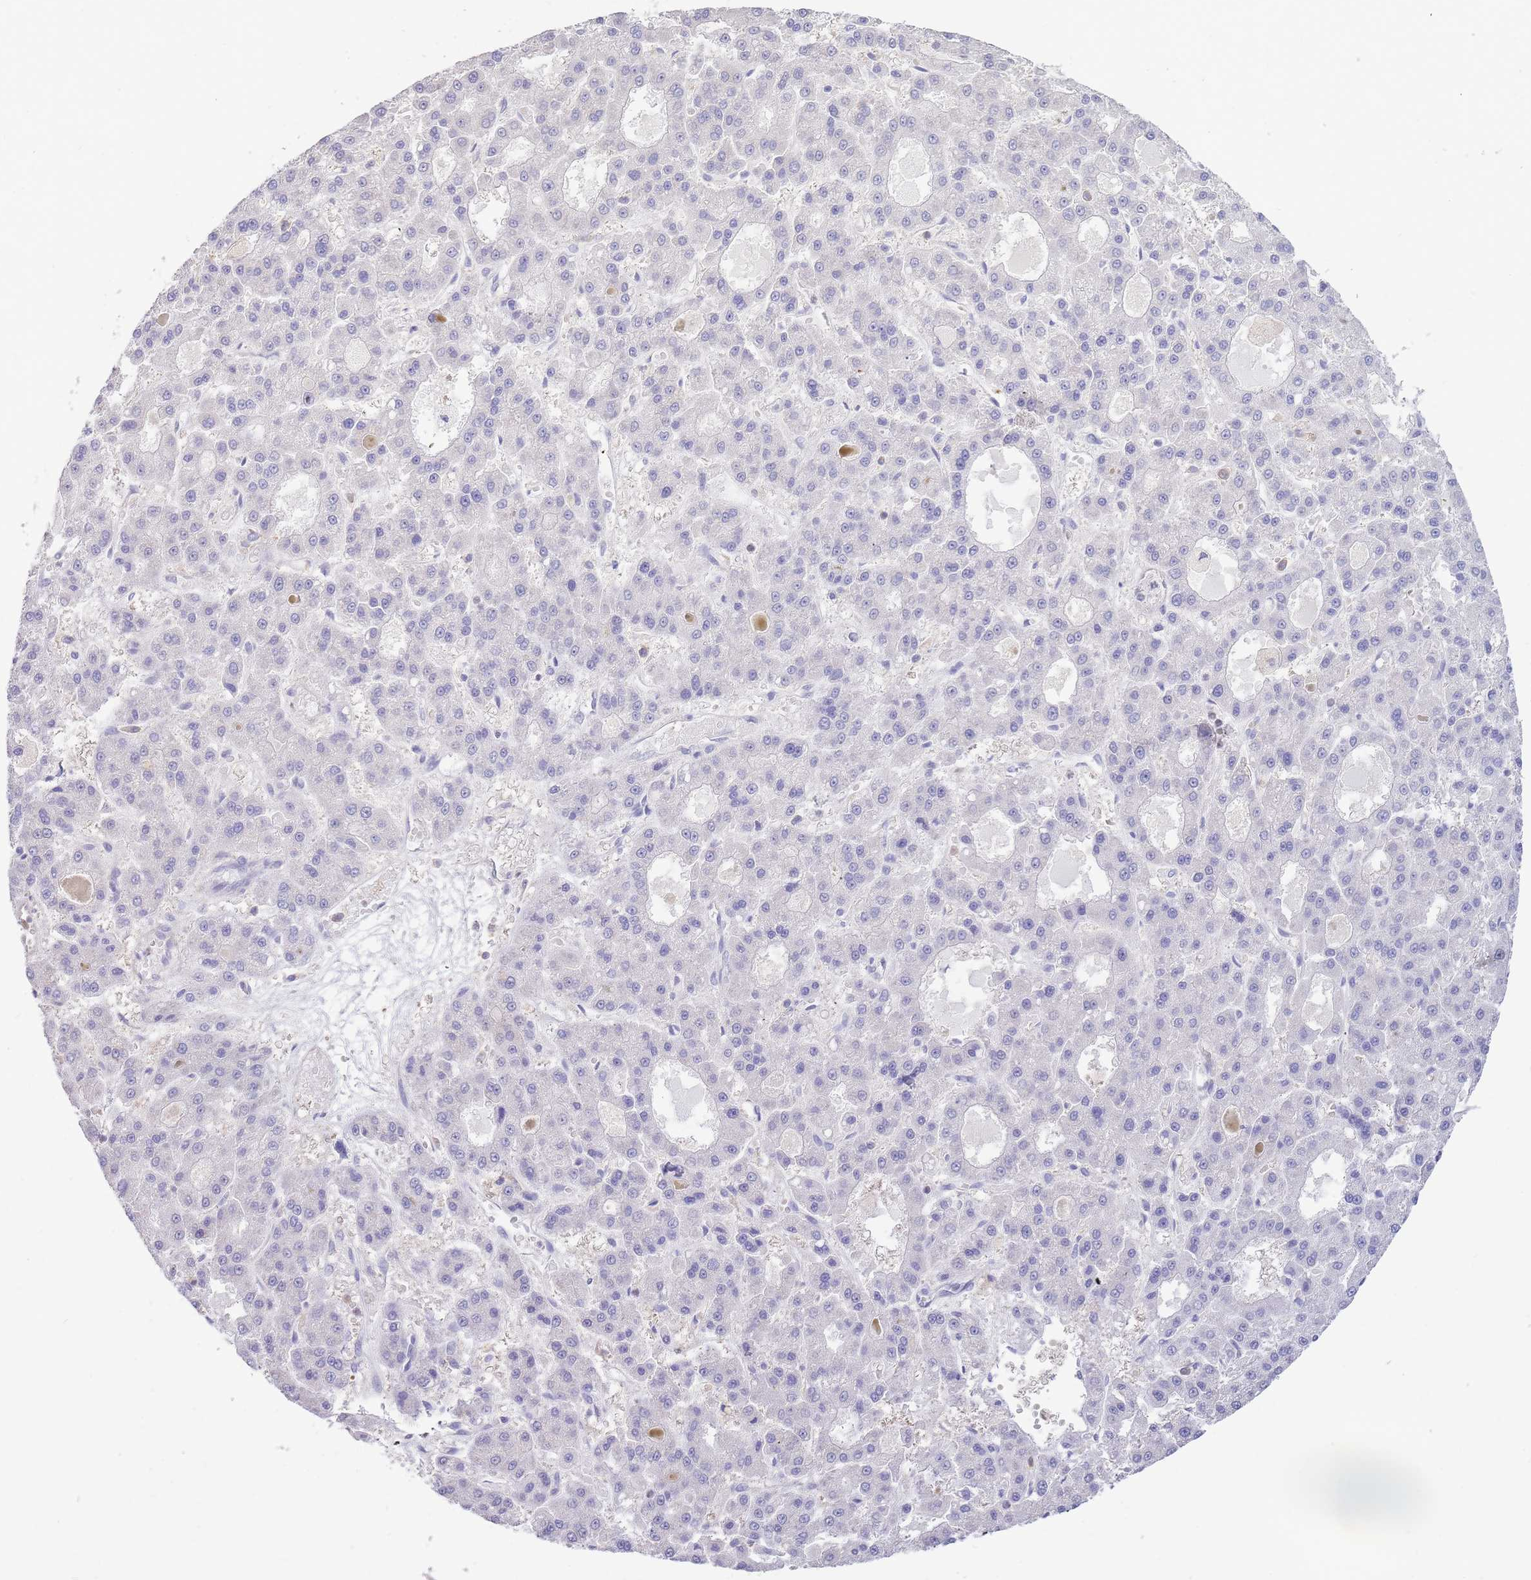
{"staining": {"intensity": "negative", "quantity": "none", "location": "none"}, "tissue": "liver cancer", "cell_type": "Tumor cells", "image_type": "cancer", "snomed": [{"axis": "morphology", "description": "Carcinoma, Hepatocellular, NOS"}, {"axis": "topography", "description": "Liver"}], "caption": "High power microscopy micrograph of an IHC histopathology image of liver cancer, revealing no significant expression in tumor cells.", "gene": "AP5S1", "patient": {"sex": "male", "age": 70}}